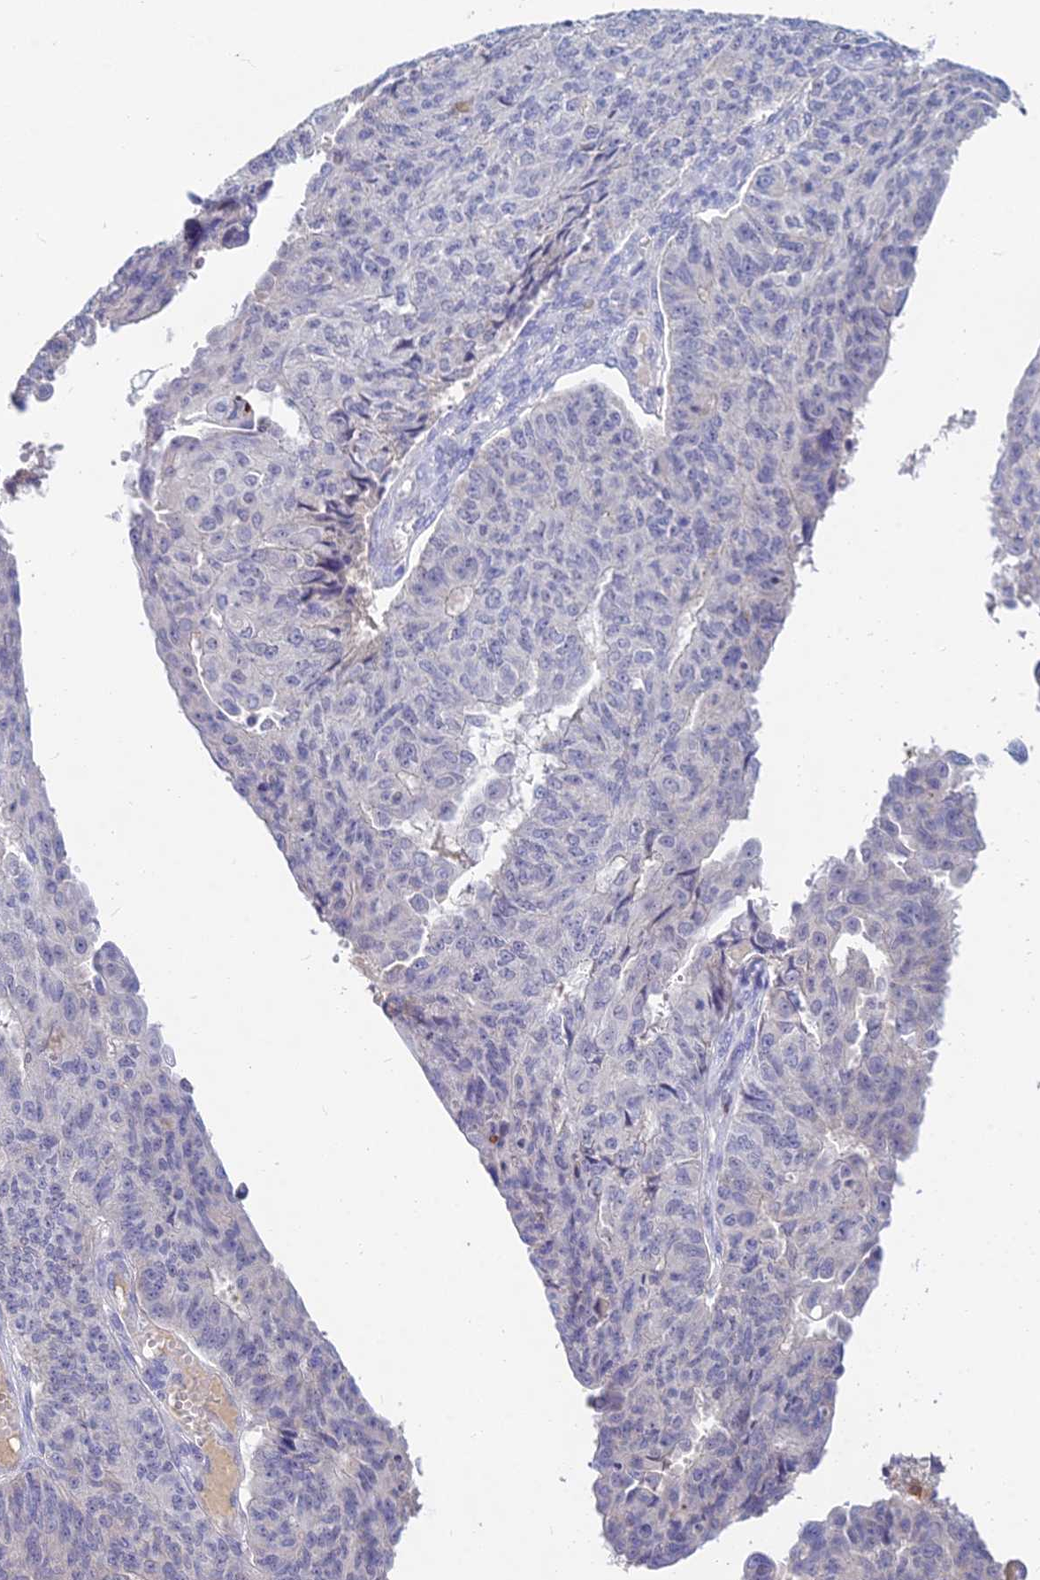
{"staining": {"intensity": "negative", "quantity": "none", "location": "none"}, "tissue": "endometrial cancer", "cell_type": "Tumor cells", "image_type": "cancer", "snomed": [{"axis": "morphology", "description": "Adenocarcinoma, NOS"}, {"axis": "topography", "description": "Endometrium"}], "caption": "A photomicrograph of human endometrial adenocarcinoma is negative for staining in tumor cells. (Brightfield microscopy of DAB (3,3'-diaminobenzidine) IHC at high magnification).", "gene": "GOLGA6D", "patient": {"sex": "female", "age": 32}}